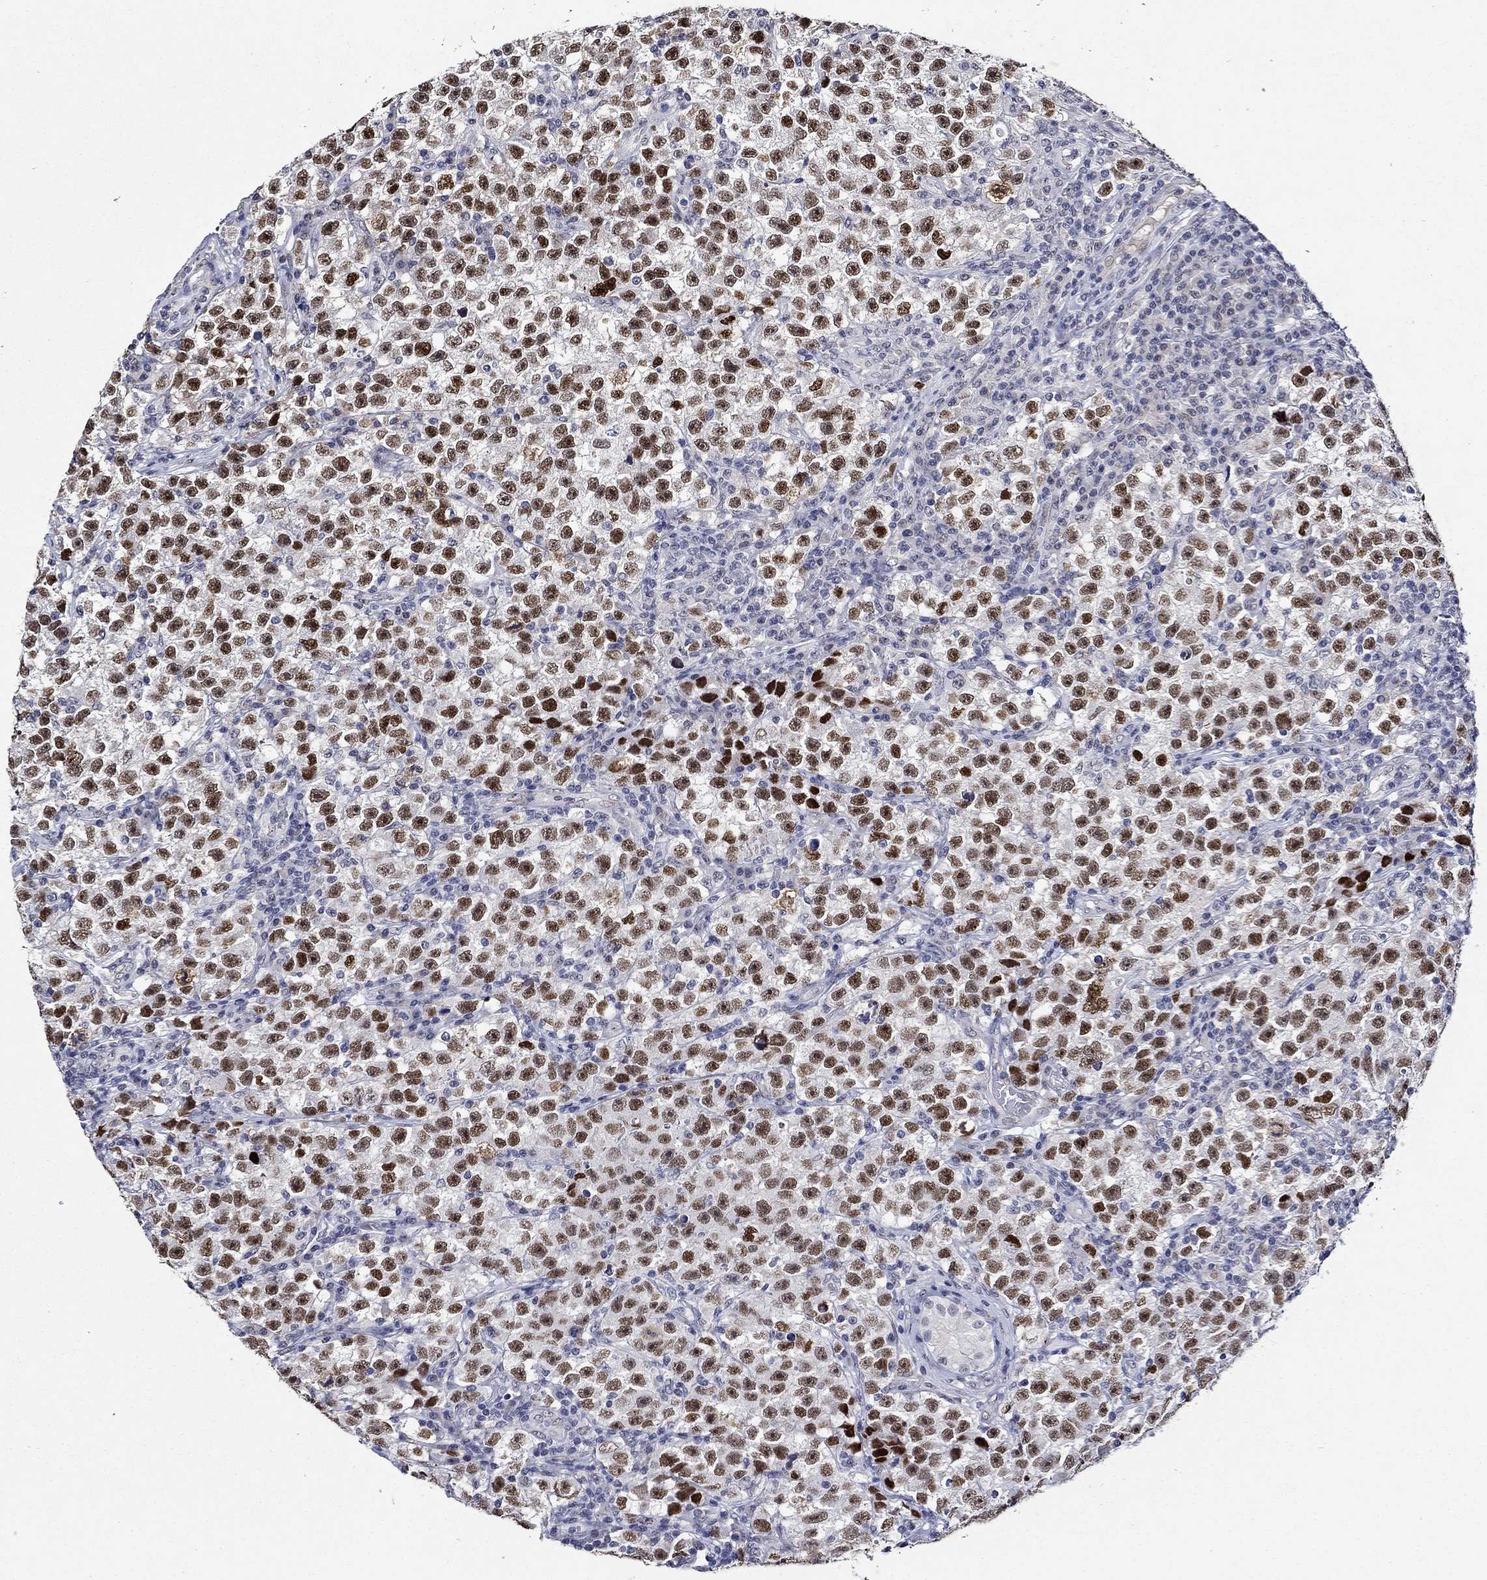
{"staining": {"intensity": "strong", "quantity": ">75%", "location": "nuclear"}, "tissue": "testis cancer", "cell_type": "Tumor cells", "image_type": "cancer", "snomed": [{"axis": "morphology", "description": "Seminoma, NOS"}, {"axis": "topography", "description": "Testis"}], "caption": "Seminoma (testis) stained for a protein displays strong nuclear positivity in tumor cells.", "gene": "GATA2", "patient": {"sex": "male", "age": 22}}